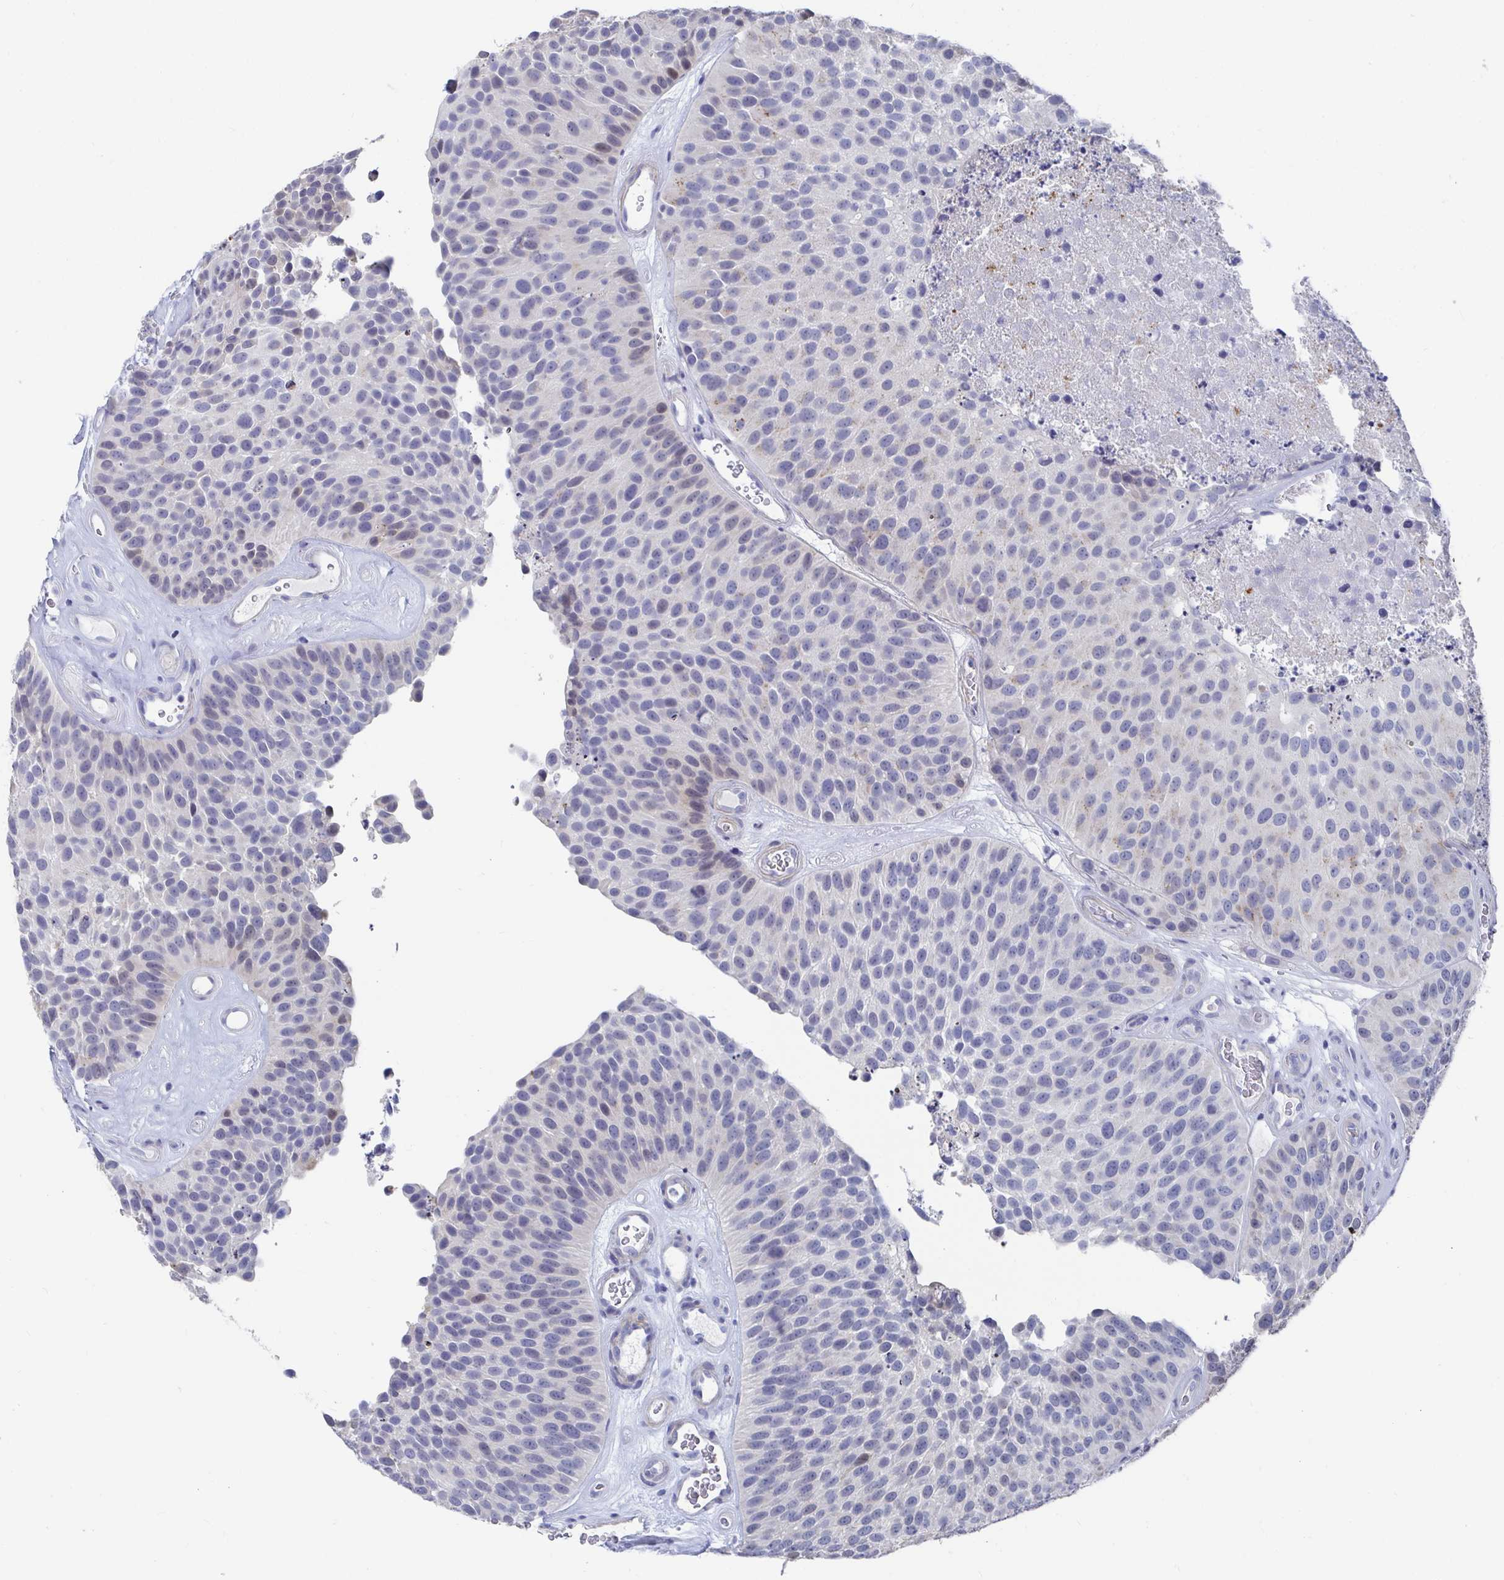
{"staining": {"intensity": "negative", "quantity": "none", "location": "none"}, "tissue": "urothelial cancer", "cell_type": "Tumor cells", "image_type": "cancer", "snomed": [{"axis": "morphology", "description": "Urothelial carcinoma, Low grade"}, {"axis": "topography", "description": "Urinary bladder"}], "caption": "Immunohistochemistry (IHC) photomicrograph of neoplastic tissue: urothelial carcinoma (low-grade) stained with DAB reveals no significant protein positivity in tumor cells.", "gene": "ZFP82", "patient": {"sex": "male", "age": 76}}